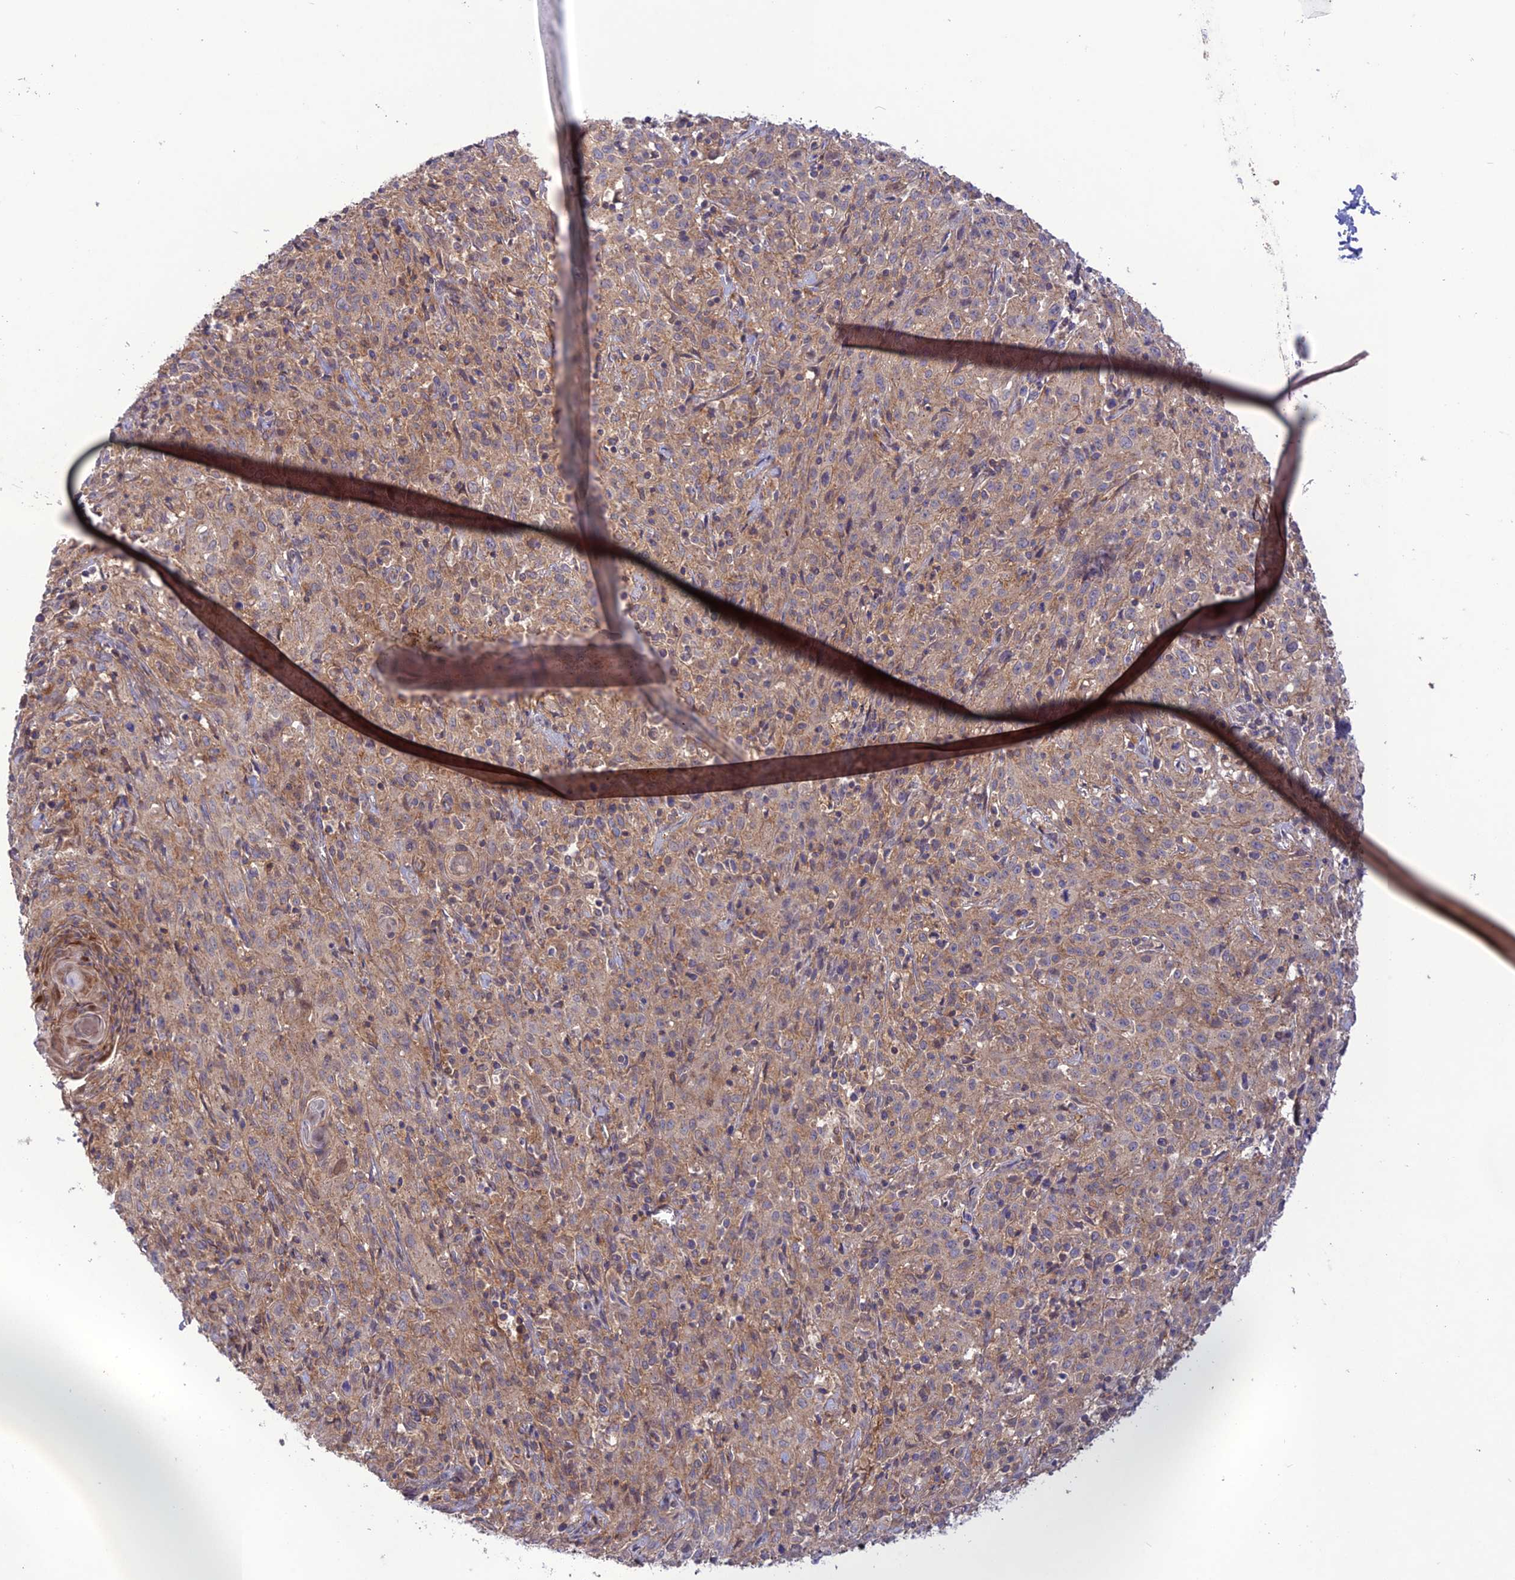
{"staining": {"intensity": "moderate", "quantity": ">75%", "location": "cytoplasmic/membranous"}, "tissue": "cervical cancer", "cell_type": "Tumor cells", "image_type": "cancer", "snomed": [{"axis": "morphology", "description": "Squamous cell carcinoma, NOS"}, {"axis": "topography", "description": "Cervix"}], "caption": "Protein expression analysis of human squamous cell carcinoma (cervical) reveals moderate cytoplasmic/membranous staining in about >75% of tumor cells. Immunohistochemistry stains the protein in brown and the nuclei are stained blue.", "gene": "FCHSD1", "patient": {"sex": "female", "age": 57}}